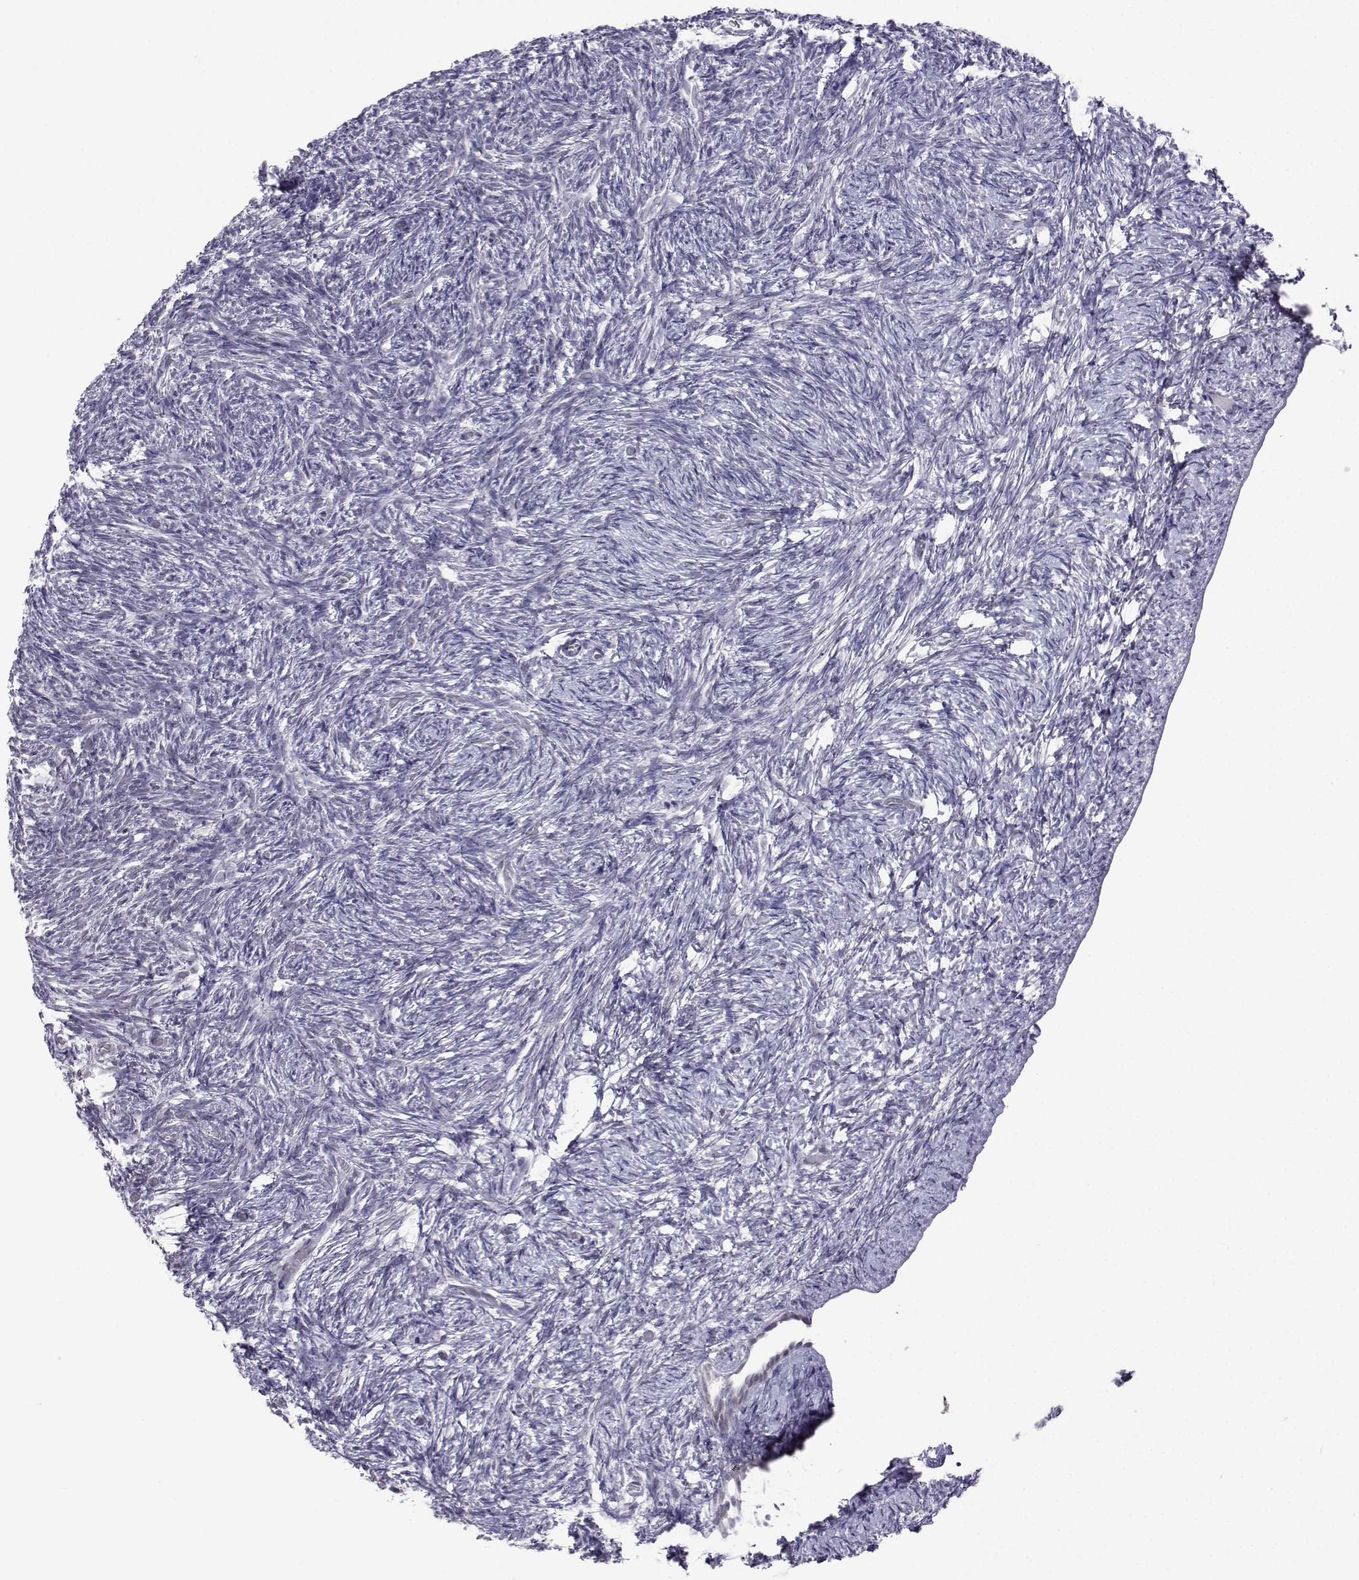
{"staining": {"intensity": "negative", "quantity": "none", "location": "none"}, "tissue": "ovary", "cell_type": "Ovarian stroma cells", "image_type": "normal", "snomed": [{"axis": "morphology", "description": "Normal tissue, NOS"}, {"axis": "topography", "description": "Ovary"}], "caption": "Human ovary stained for a protein using immunohistochemistry demonstrates no staining in ovarian stroma cells.", "gene": "MED26", "patient": {"sex": "female", "age": 39}}